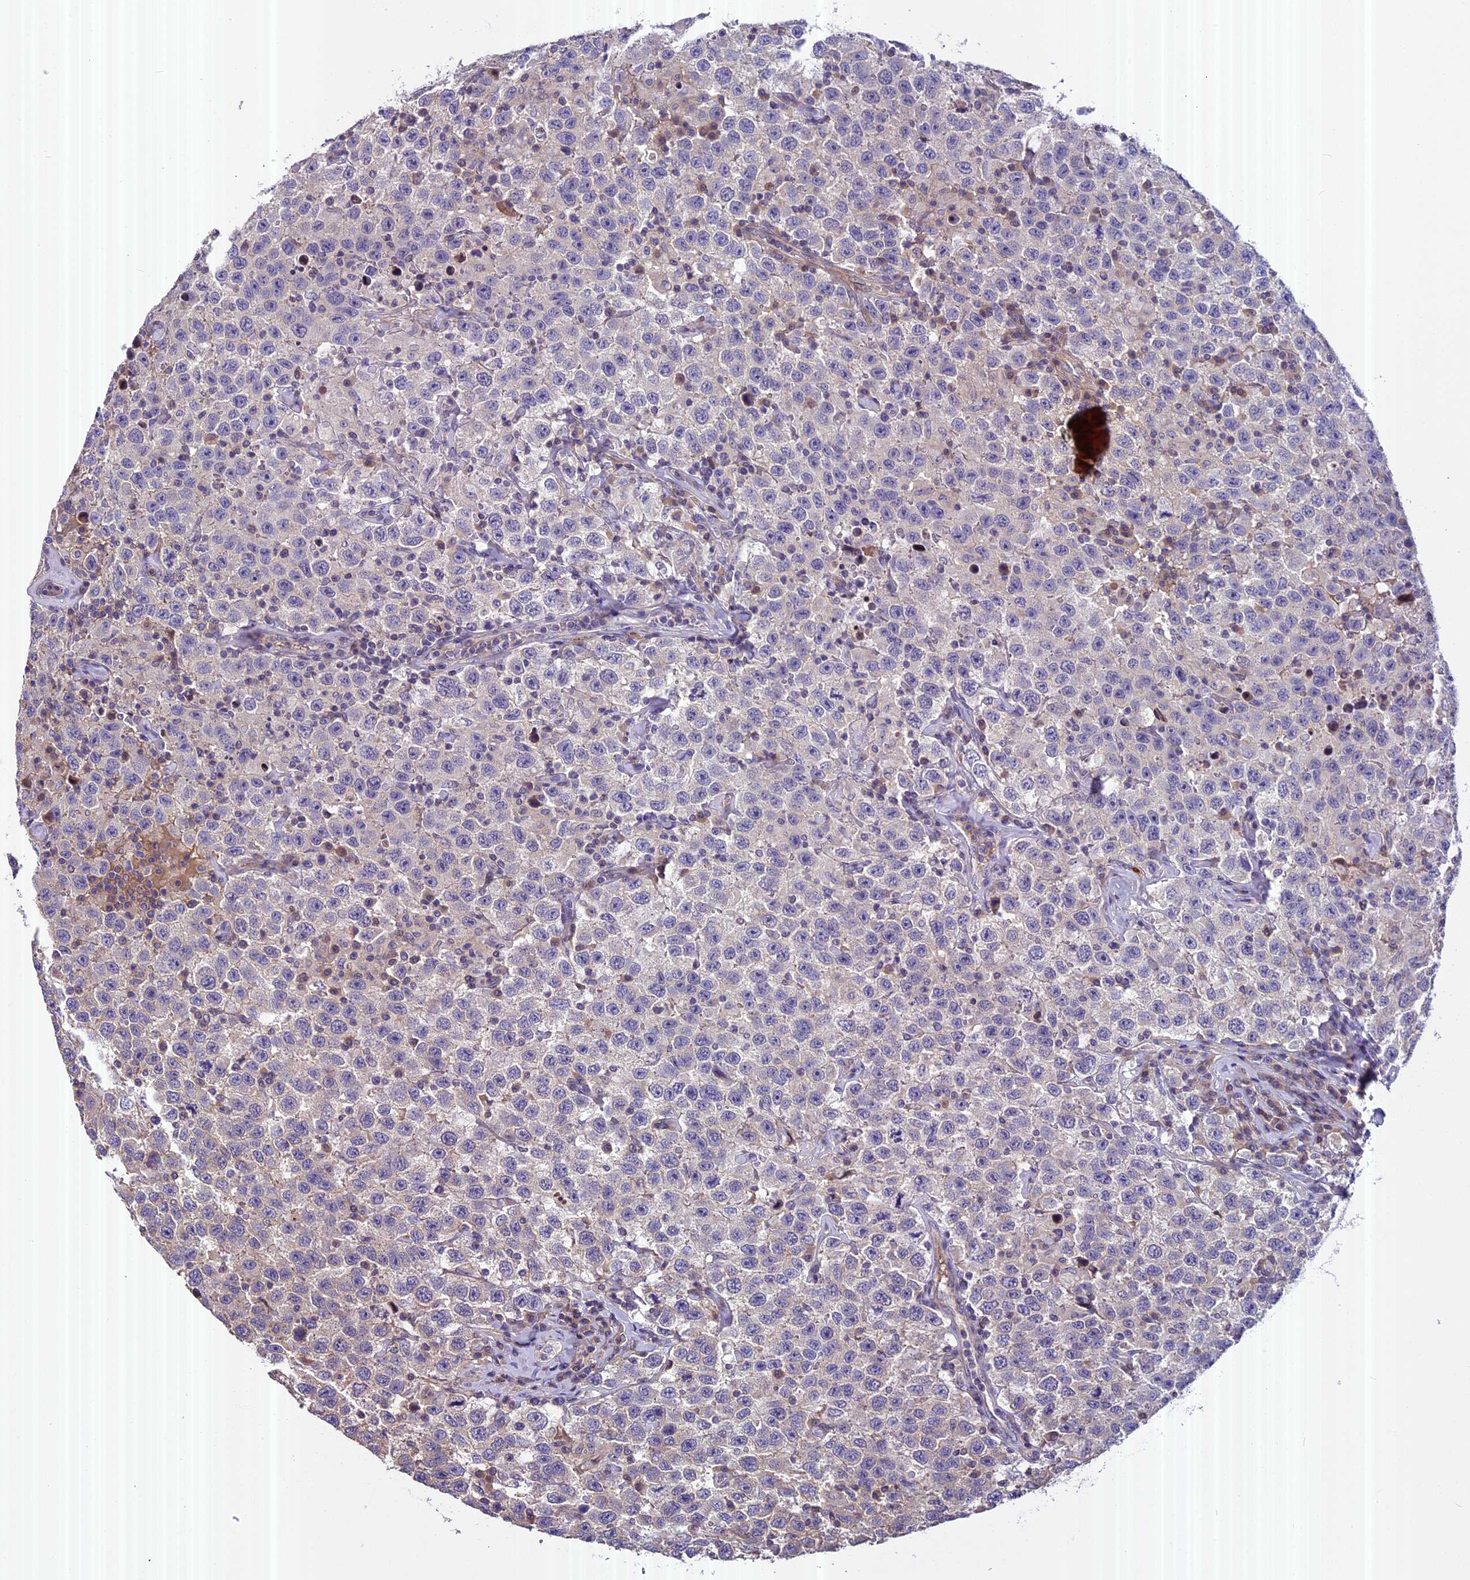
{"staining": {"intensity": "negative", "quantity": "none", "location": "none"}, "tissue": "testis cancer", "cell_type": "Tumor cells", "image_type": "cancer", "snomed": [{"axis": "morphology", "description": "Seminoma, NOS"}, {"axis": "topography", "description": "Testis"}], "caption": "Immunohistochemical staining of seminoma (testis) reveals no significant expression in tumor cells. (Stains: DAB (3,3'-diaminobenzidine) IHC with hematoxylin counter stain, Microscopy: brightfield microscopy at high magnification).", "gene": "FAM98C", "patient": {"sex": "male", "age": 41}}